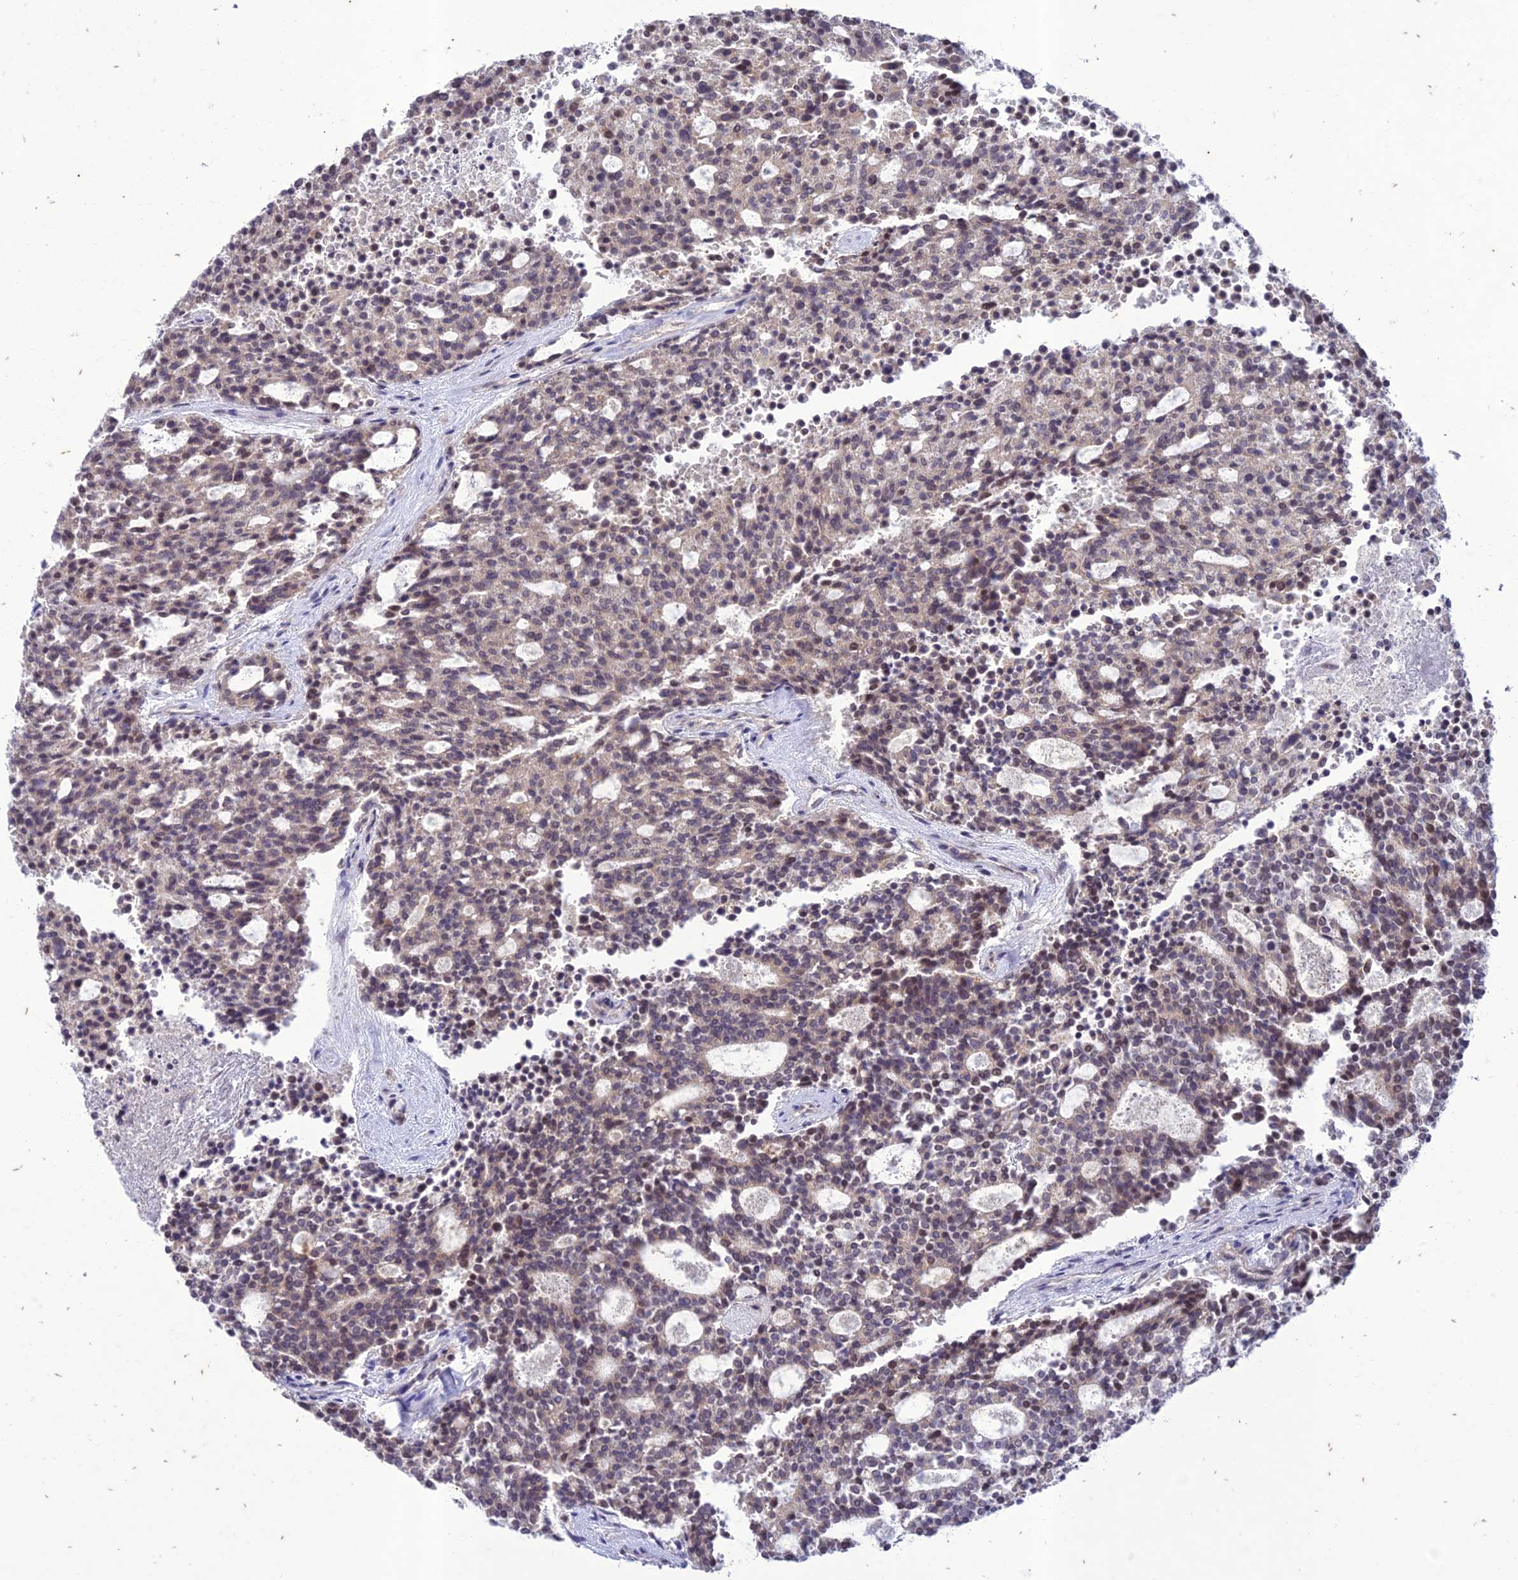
{"staining": {"intensity": "weak", "quantity": "<25%", "location": "nuclear"}, "tissue": "carcinoid", "cell_type": "Tumor cells", "image_type": "cancer", "snomed": [{"axis": "morphology", "description": "Carcinoid, malignant, NOS"}, {"axis": "topography", "description": "Pancreas"}], "caption": "This is an IHC micrograph of carcinoid. There is no expression in tumor cells.", "gene": "POP4", "patient": {"sex": "female", "age": 54}}